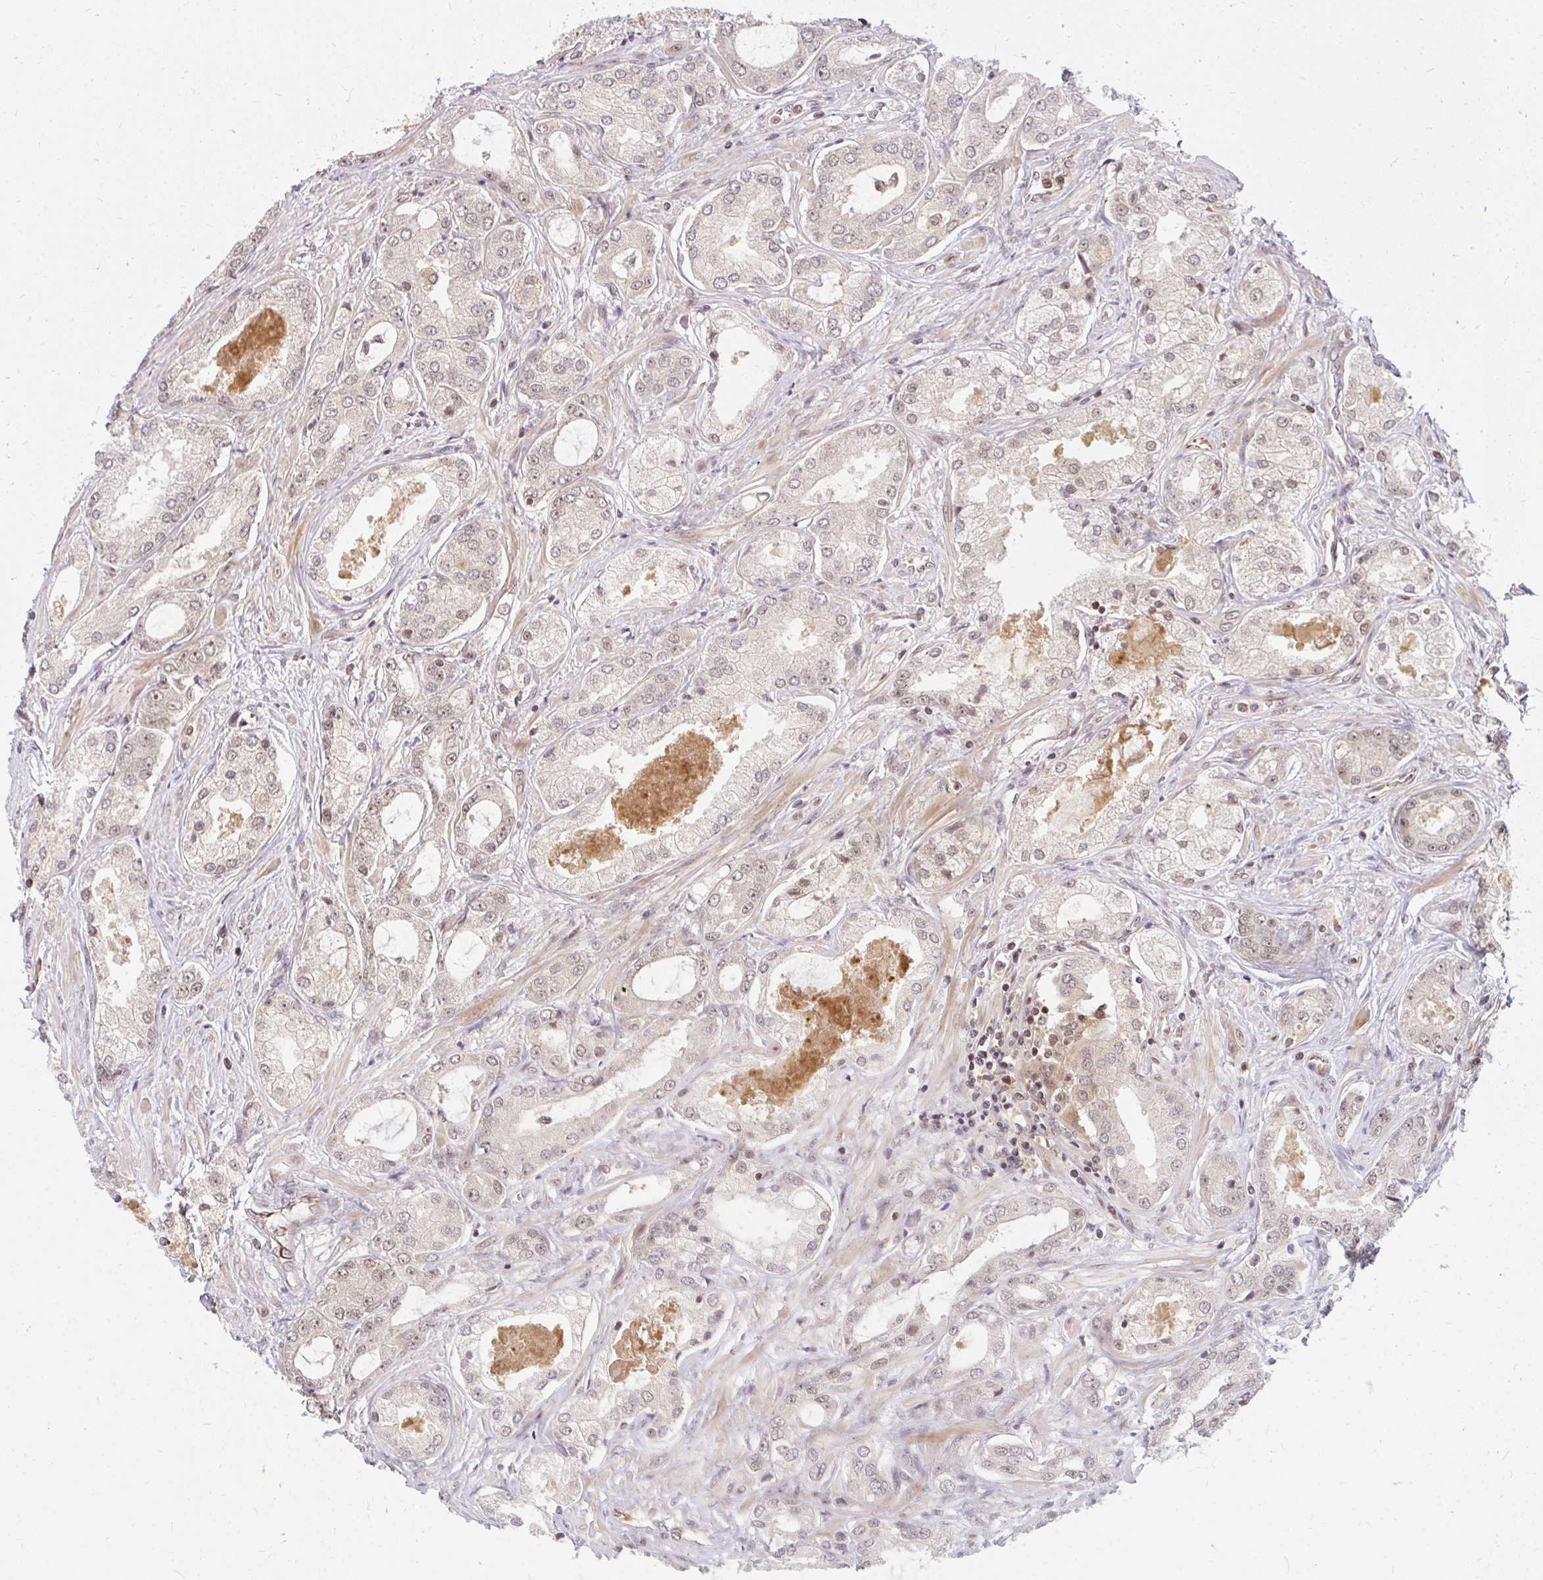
{"staining": {"intensity": "weak", "quantity": "25%-75%", "location": "nuclear"}, "tissue": "prostate cancer", "cell_type": "Tumor cells", "image_type": "cancer", "snomed": [{"axis": "morphology", "description": "Adenocarcinoma, Low grade"}, {"axis": "topography", "description": "Prostate"}], "caption": "High-magnification brightfield microscopy of prostate cancer (low-grade adenocarcinoma) stained with DAB (brown) and counterstained with hematoxylin (blue). tumor cells exhibit weak nuclear expression is seen in about25%-75% of cells. The staining was performed using DAB, with brown indicating positive protein expression. Nuclei are stained blue with hematoxylin.", "gene": "GTF3C6", "patient": {"sex": "male", "age": 68}}